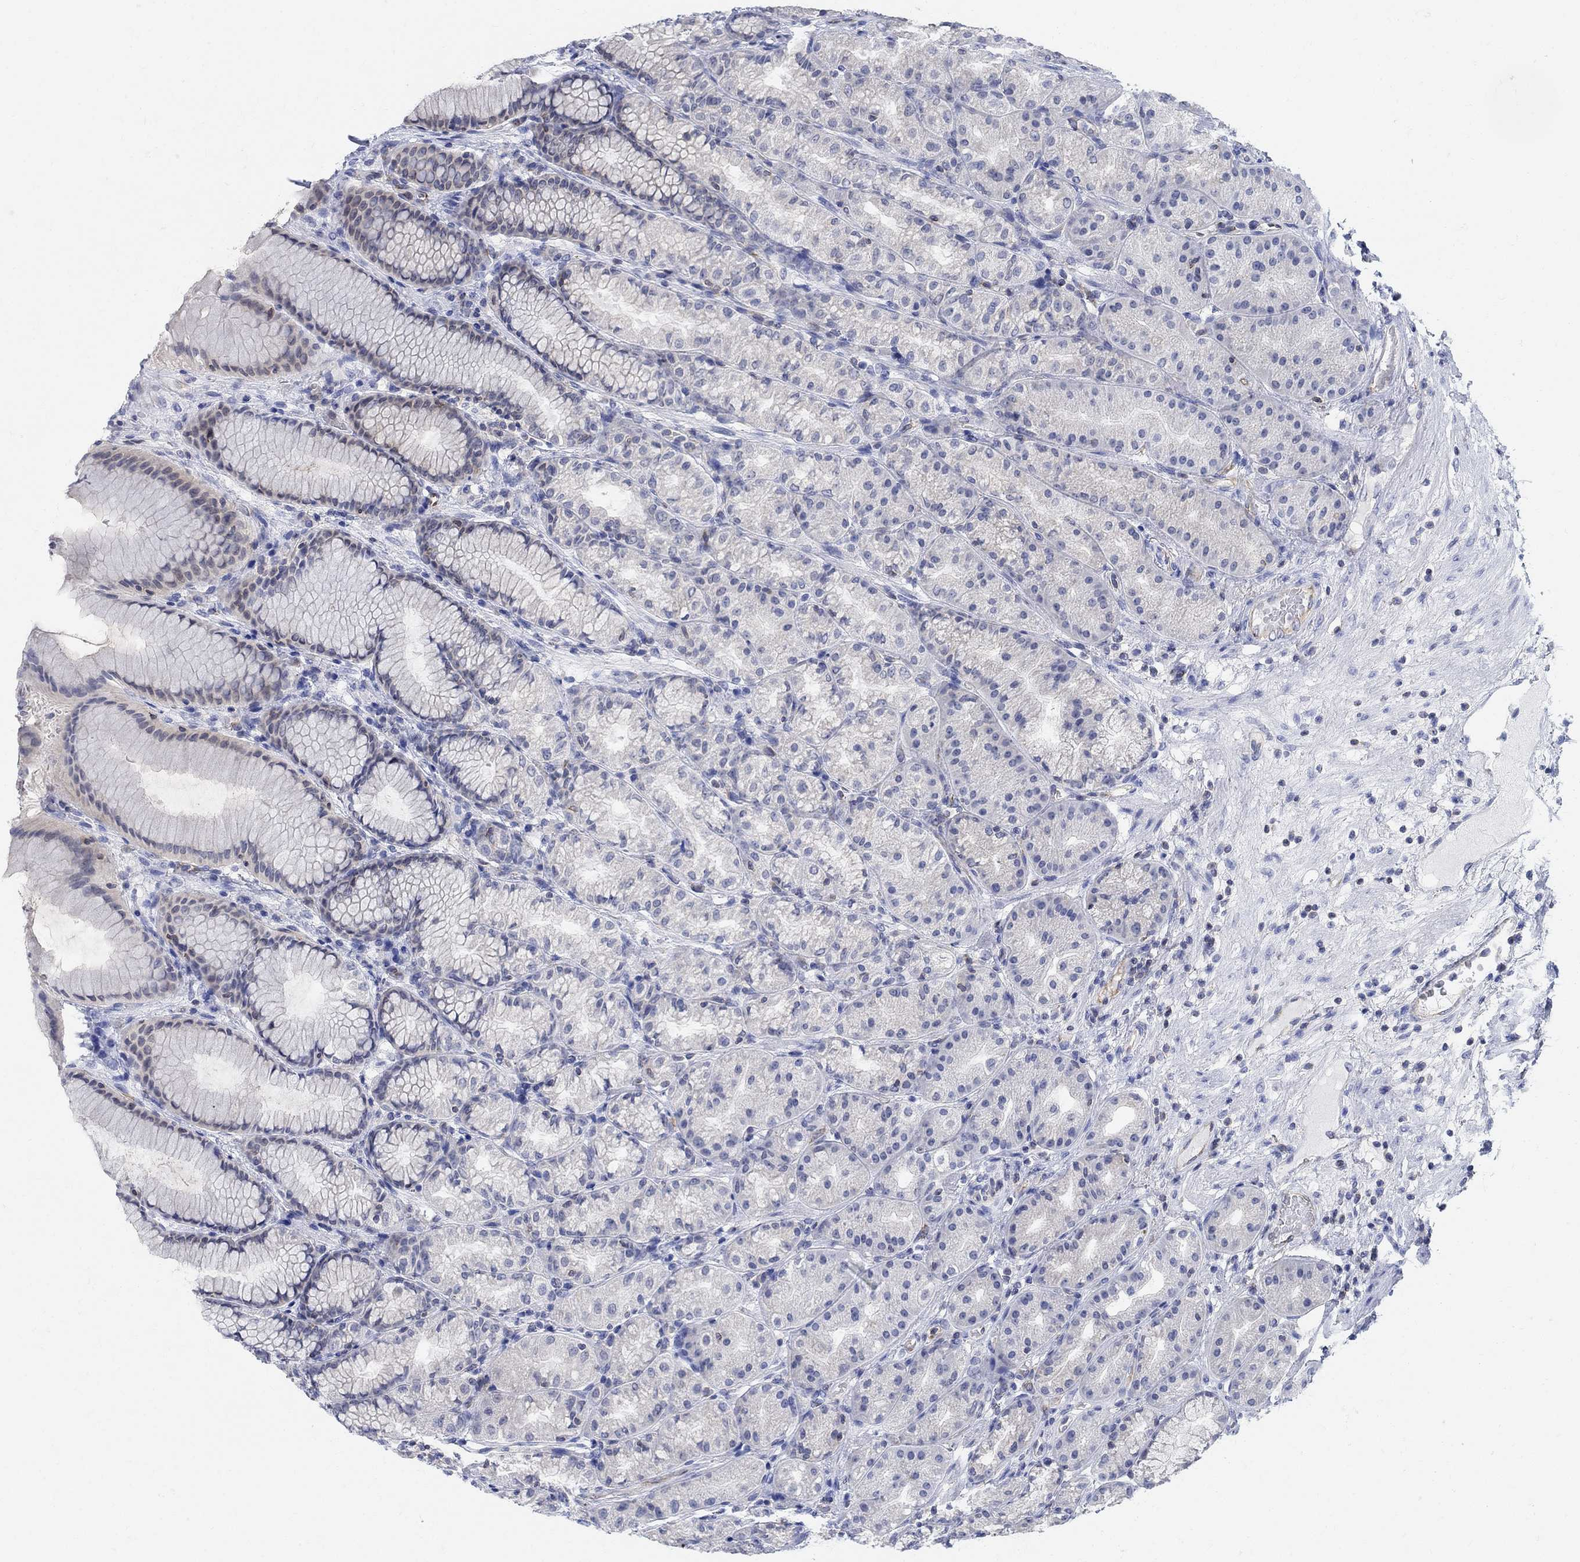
{"staining": {"intensity": "weak", "quantity": "25%-75%", "location": "cytoplasmic/membranous"}, "tissue": "stomach", "cell_type": "Glandular cells", "image_type": "normal", "snomed": [{"axis": "morphology", "description": "Normal tissue, NOS"}, {"axis": "morphology", "description": "Adenocarcinoma, NOS"}, {"axis": "topography", "description": "Stomach"}], "caption": "Immunohistochemistry (DAB) staining of unremarkable human stomach shows weak cytoplasmic/membranous protein expression in about 25%-75% of glandular cells. Nuclei are stained in blue.", "gene": "PHF21B", "patient": {"sex": "female", "age": 79}}